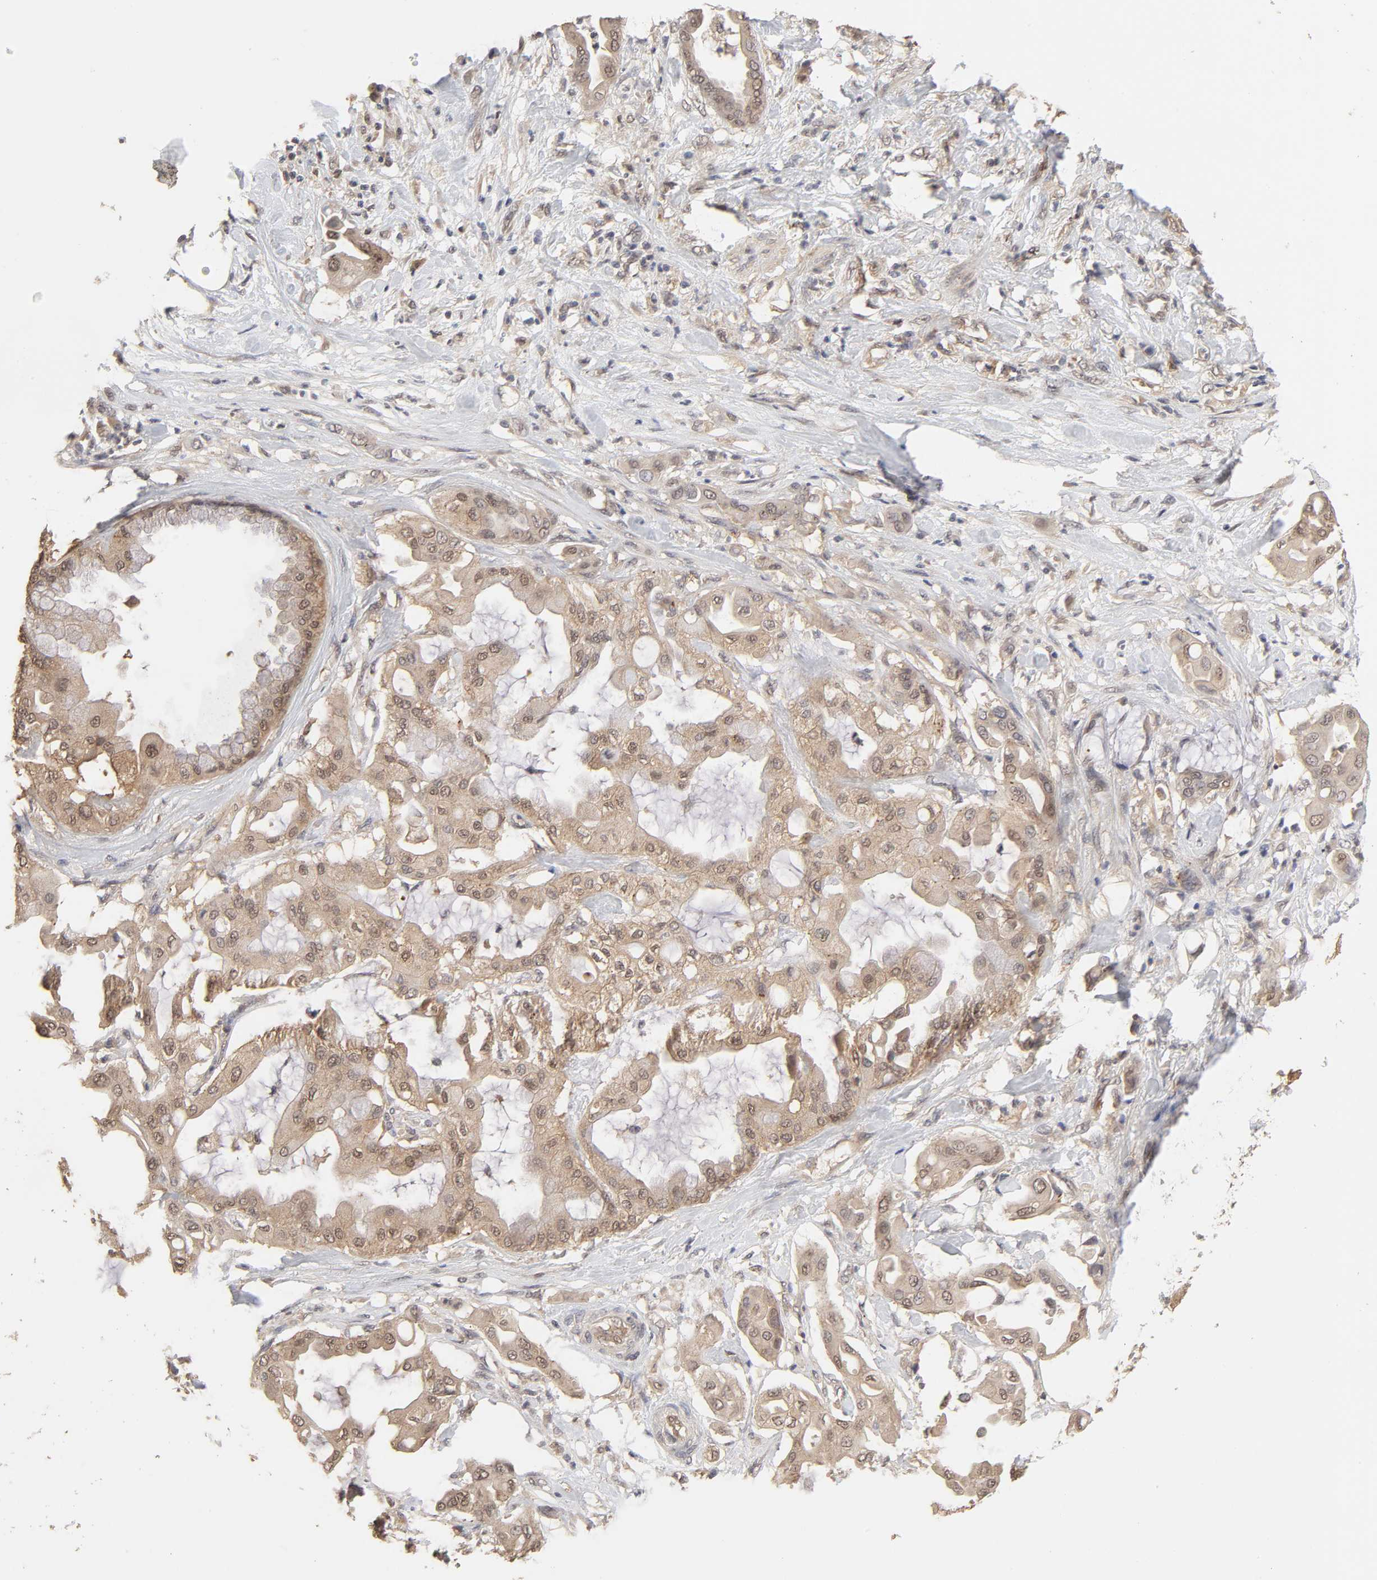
{"staining": {"intensity": "moderate", "quantity": ">75%", "location": "cytoplasmic/membranous"}, "tissue": "pancreatic cancer", "cell_type": "Tumor cells", "image_type": "cancer", "snomed": [{"axis": "morphology", "description": "Adenocarcinoma, NOS"}, {"axis": "morphology", "description": "Adenocarcinoma, metastatic, NOS"}, {"axis": "topography", "description": "Lymph node"}, {"axis": "topography", "description": "Pancreas"}, {"axis": "topography", "description": "Duodenum"}], "caption": "Adenocarcinoma (pancreatic) tissue reveals moderate cytoplasmic/membranous expression in about >75% of tumor cells", "gene": "MAPK1", "patient": {"sex": "female", "age": 64}}